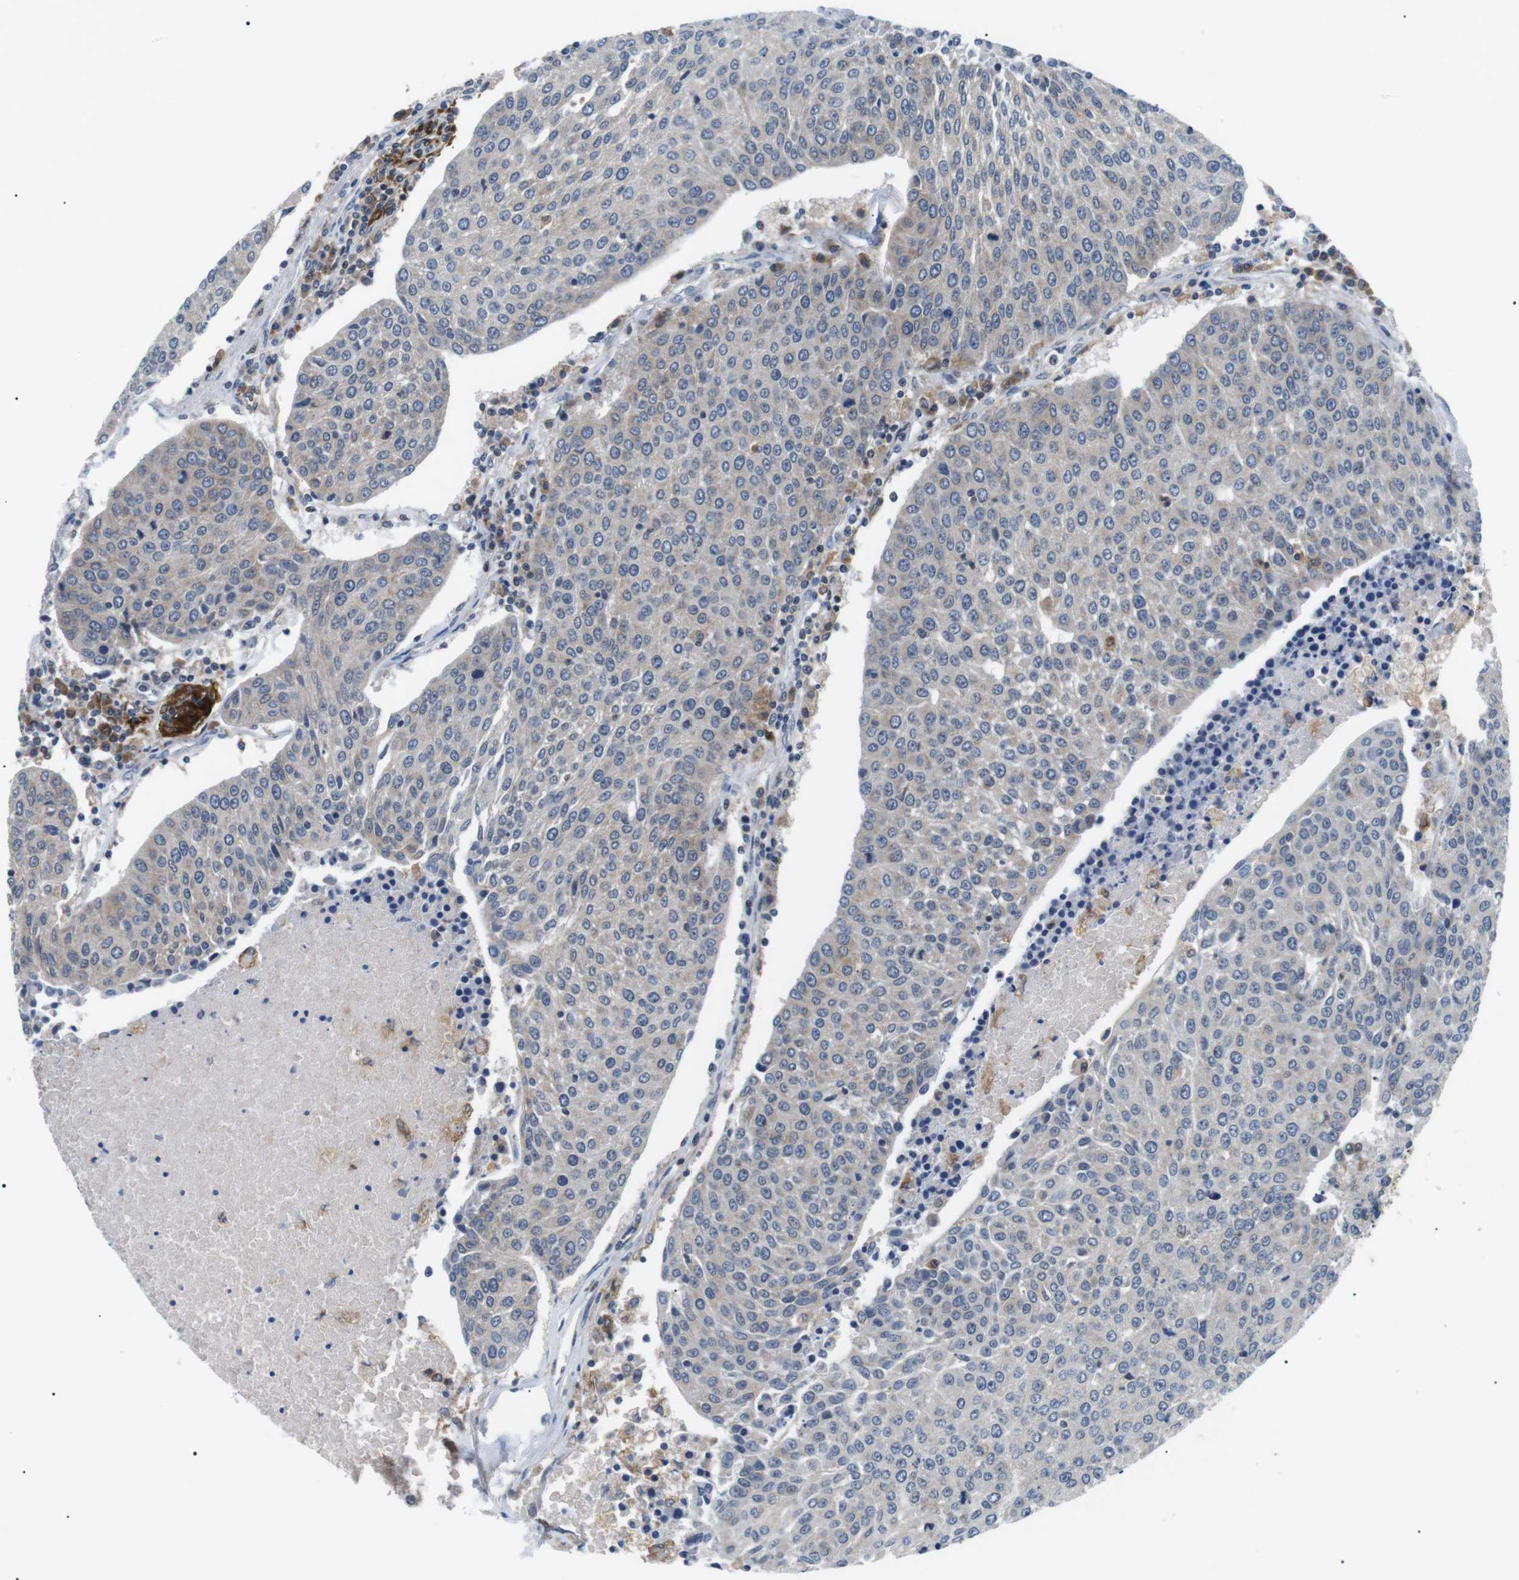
{"staining": {"intensity": "negative", "quantity": "none", "location": "none"}, "tissue": "urothelial cancer", "cell_type": "Tumor cells", "image_type": "cancer", "snomed": [{"axis": "morphology", "description": "Urothelial carcinoma, High grade"}, {"axis": "topography", "description": "Urinary bladder"}], "caption": "This image is of urothelial cancer stained with IHC to label a protein in brown with the nuclei are counter-stained blue. There is no expression in tumor cells. (DAB immunohistochemistry, high magnification).", "gene": "RAB9A", "patient": {"sex": "female", "age": 85}}